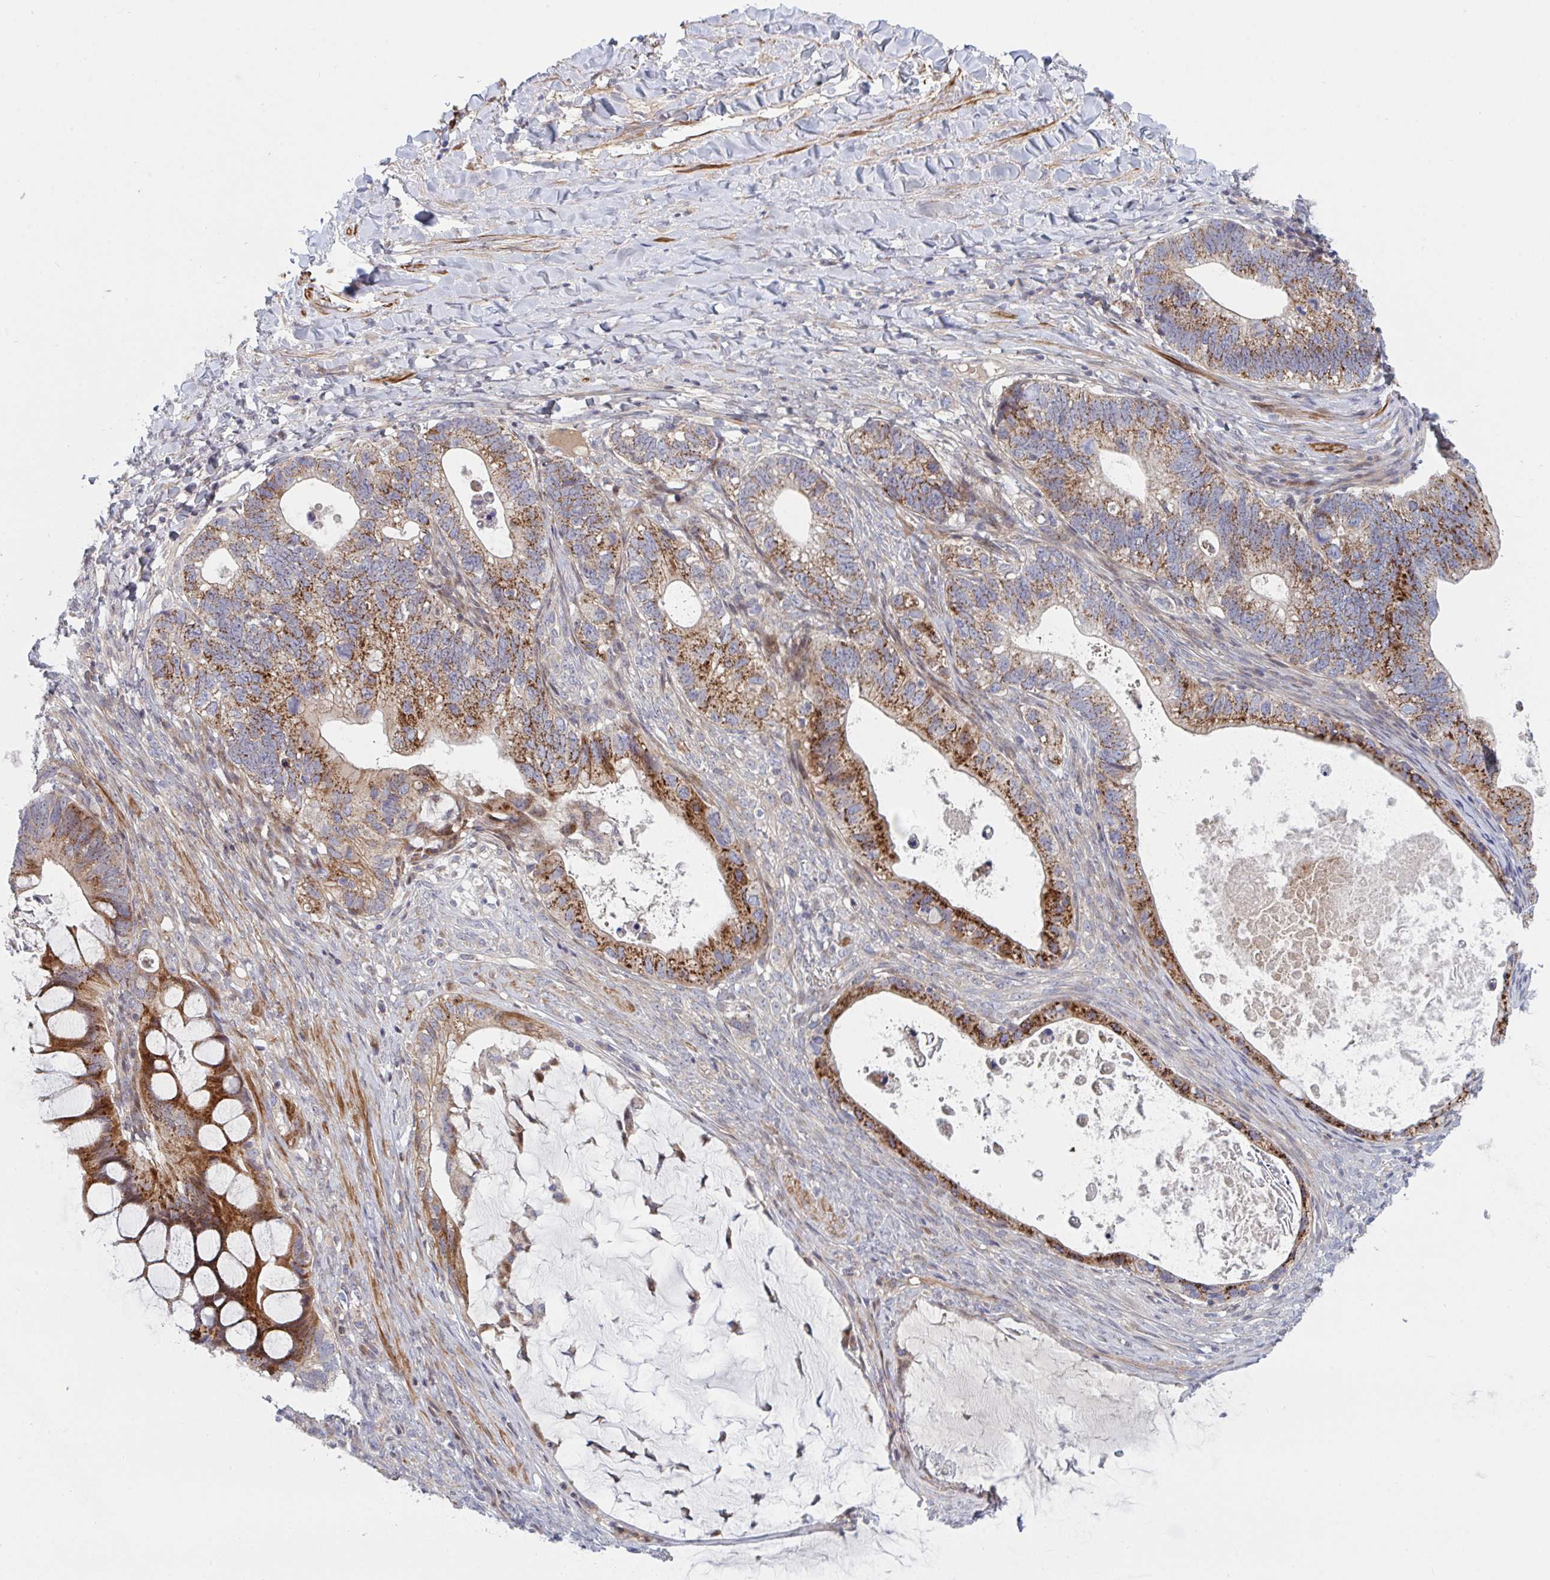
{"staining": {"intensity": "strong", "quantity": ">75%", "location": "cytoplasmic/membranous"}, "tissue": "ovarian cancer", "cell_type": "Tumor cells", "image_type": "cancer", "snomed": [{"axis": "morphology", "description": "Cystadenocarcinoma, mucinous, NOS"}, {"axis": "topography", "description": "Ovary"}], "caption": "Immunohistochemical staining of ovarian cancer reveals strong cytoplasmic/membranous protein positivity in approximately >75% of tumor cells.", "gene": "TNFSF4", "patient": {"sex": "female", "age": 61}}